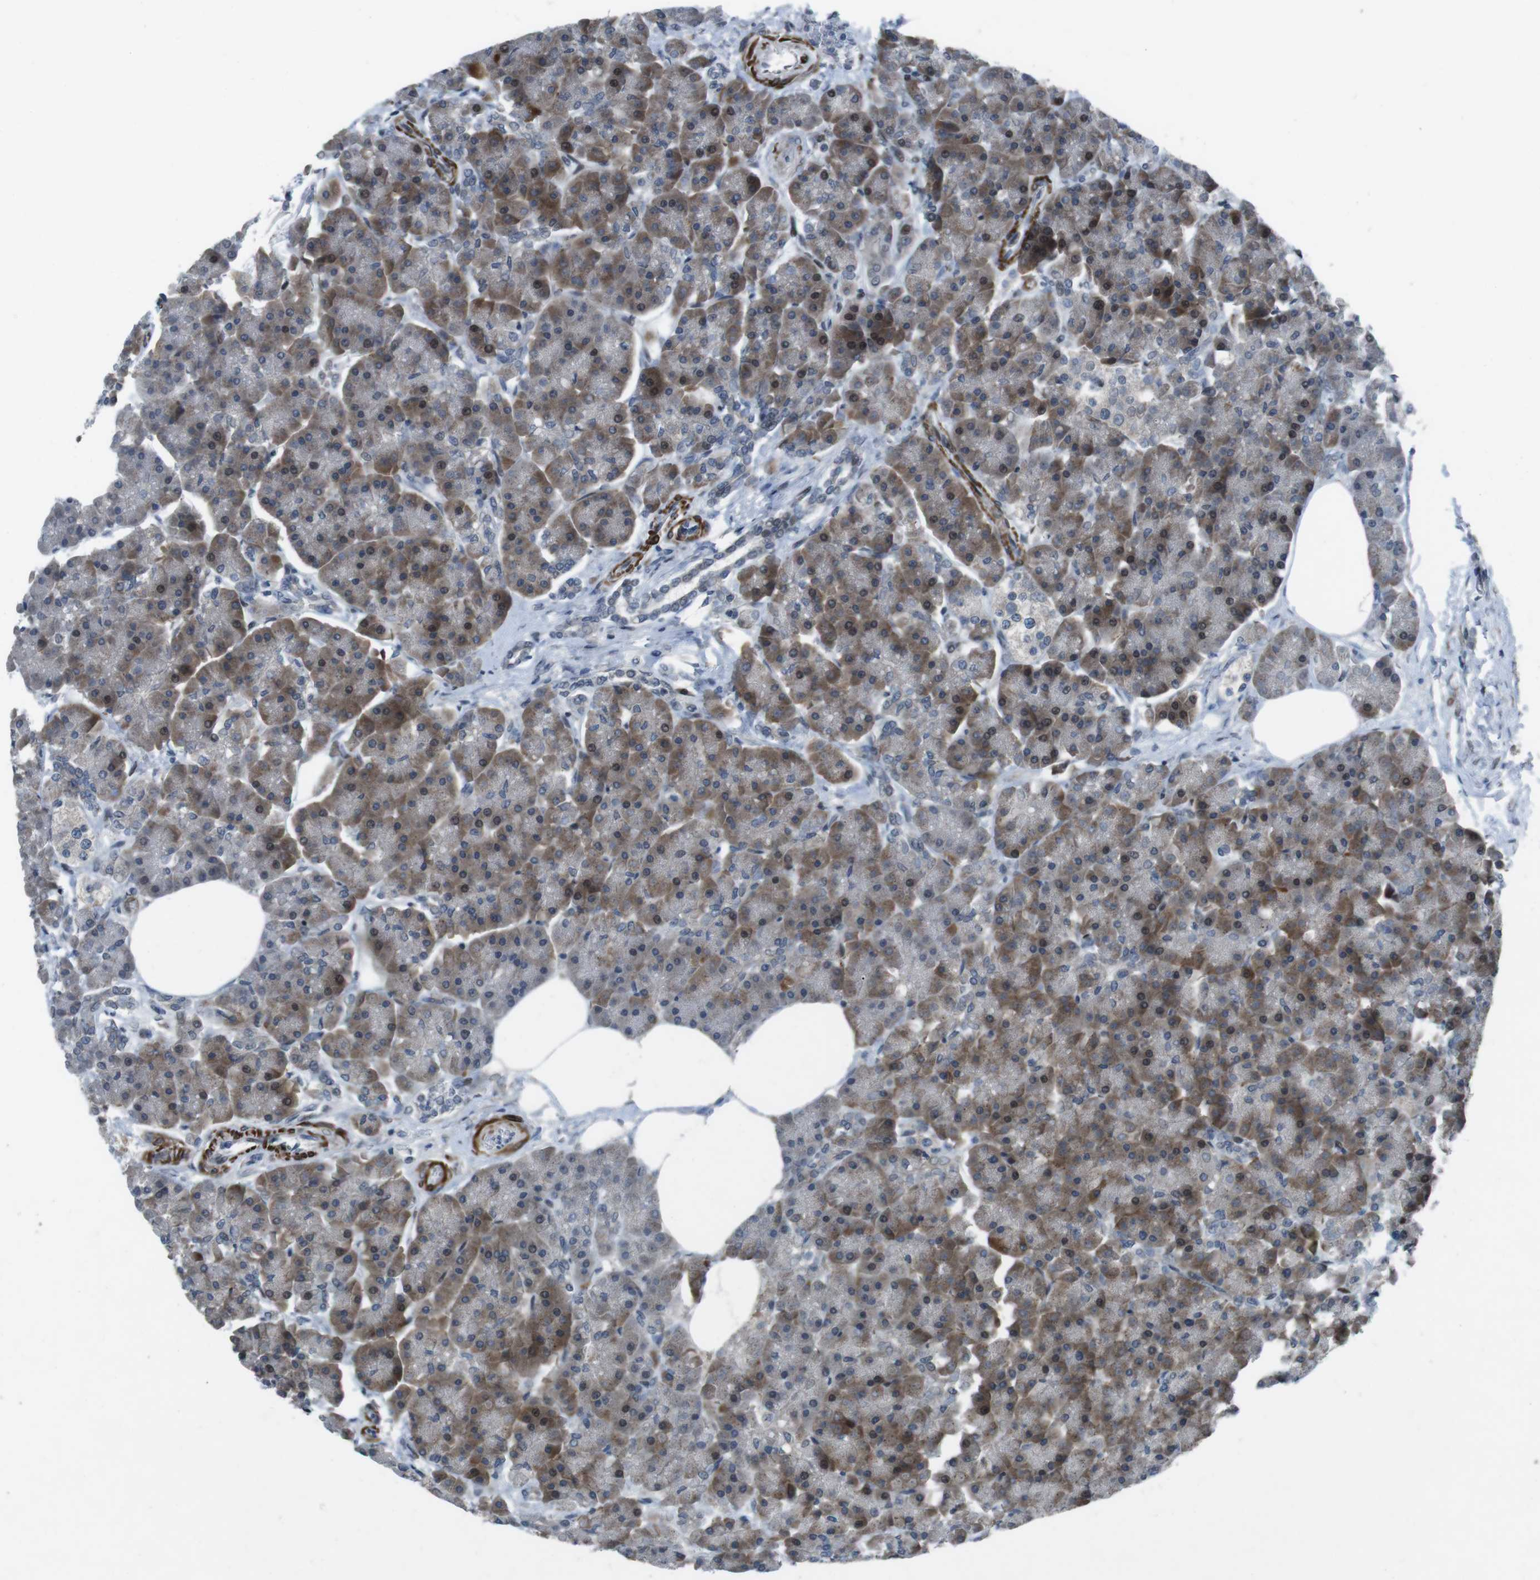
{"staining": {"intensity": "moderate", "quantity": ">75%", "location": "cytoplasmic/membranous,nuclear"}, "tissue": "pancreas", "cell_type": "Exocrine glandular cells", "image_type": "normal", "snomed": [{"axis": "morphology", "description": "Normal tissue, NOS"}, {"axis": "topography", "description": "Pancreas"}], "caption": "Immunohistochemistry micrograph of unremarkable pancreas: human pancreas stained using IHC displays medium levels of moderate protein expression localized specifically in the cytoplasmic/membranous,nuclear of exocrine glandular cells, appearing as a cytoplasmic/membranous,nuclear brown color.", "gene": "PBRM1", "patient": {"sex": "female", "age": 70}}